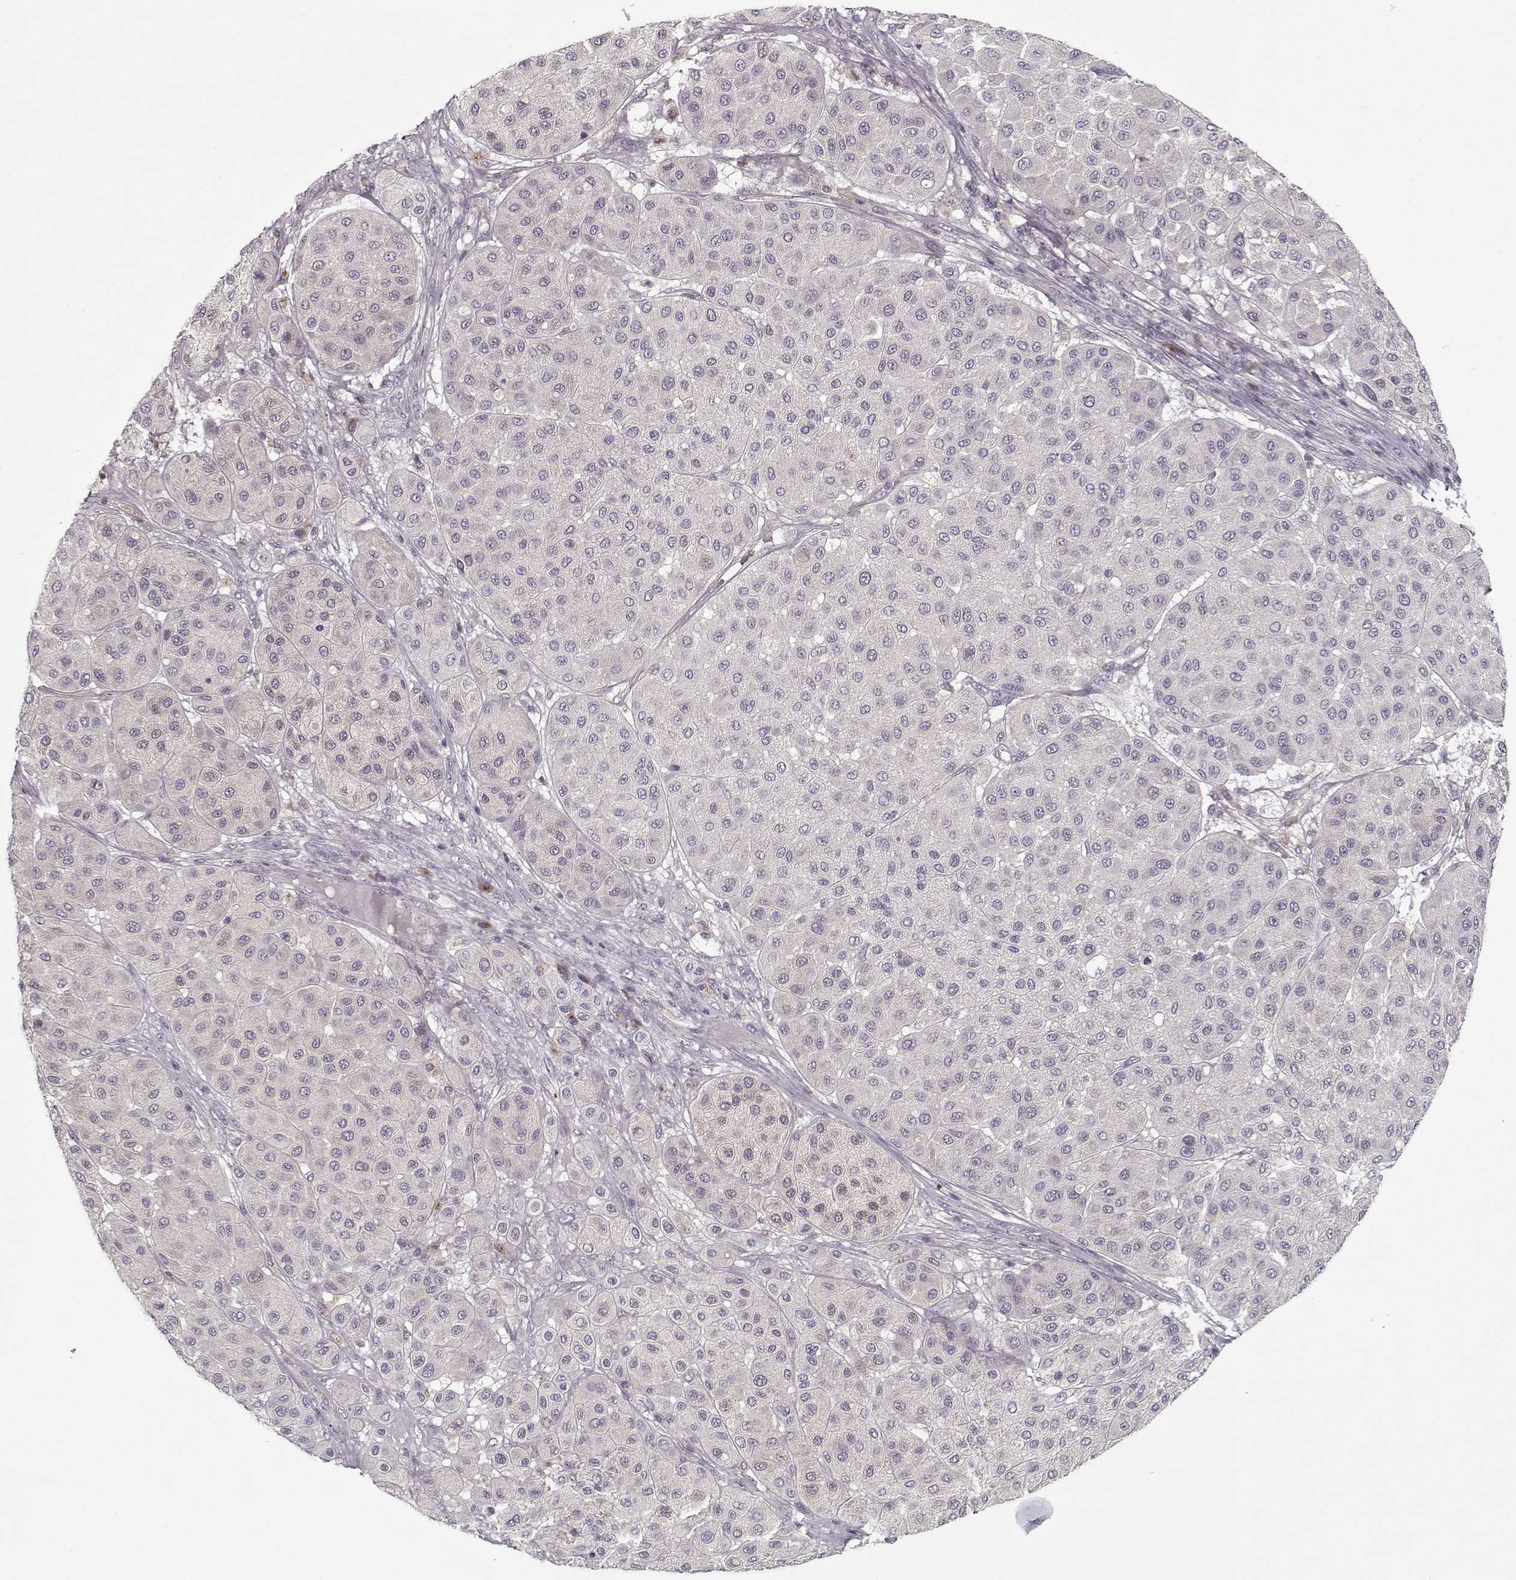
{"staining": {"intensity": "negative", "quantity": "none", "location": "none"}, "tissue": "melanoma", "cell_type": "Tumor cells", "image_type": "cancer", "snomed": [{"axis": "morphology", "description": "Malignant melanoma, Metastatic site"}, {"axis": "topography", "description": "Smooth muscle"}], "caption": "An immunohistochemistry (IHC) photomicrograph of malignant melanoma (metastatic site) is shown. There is no staining in tumor cells of malignant melanoma (metastatic site).", "gene": "UNC13D", "patient": {"sex": "male", "age": 41}}